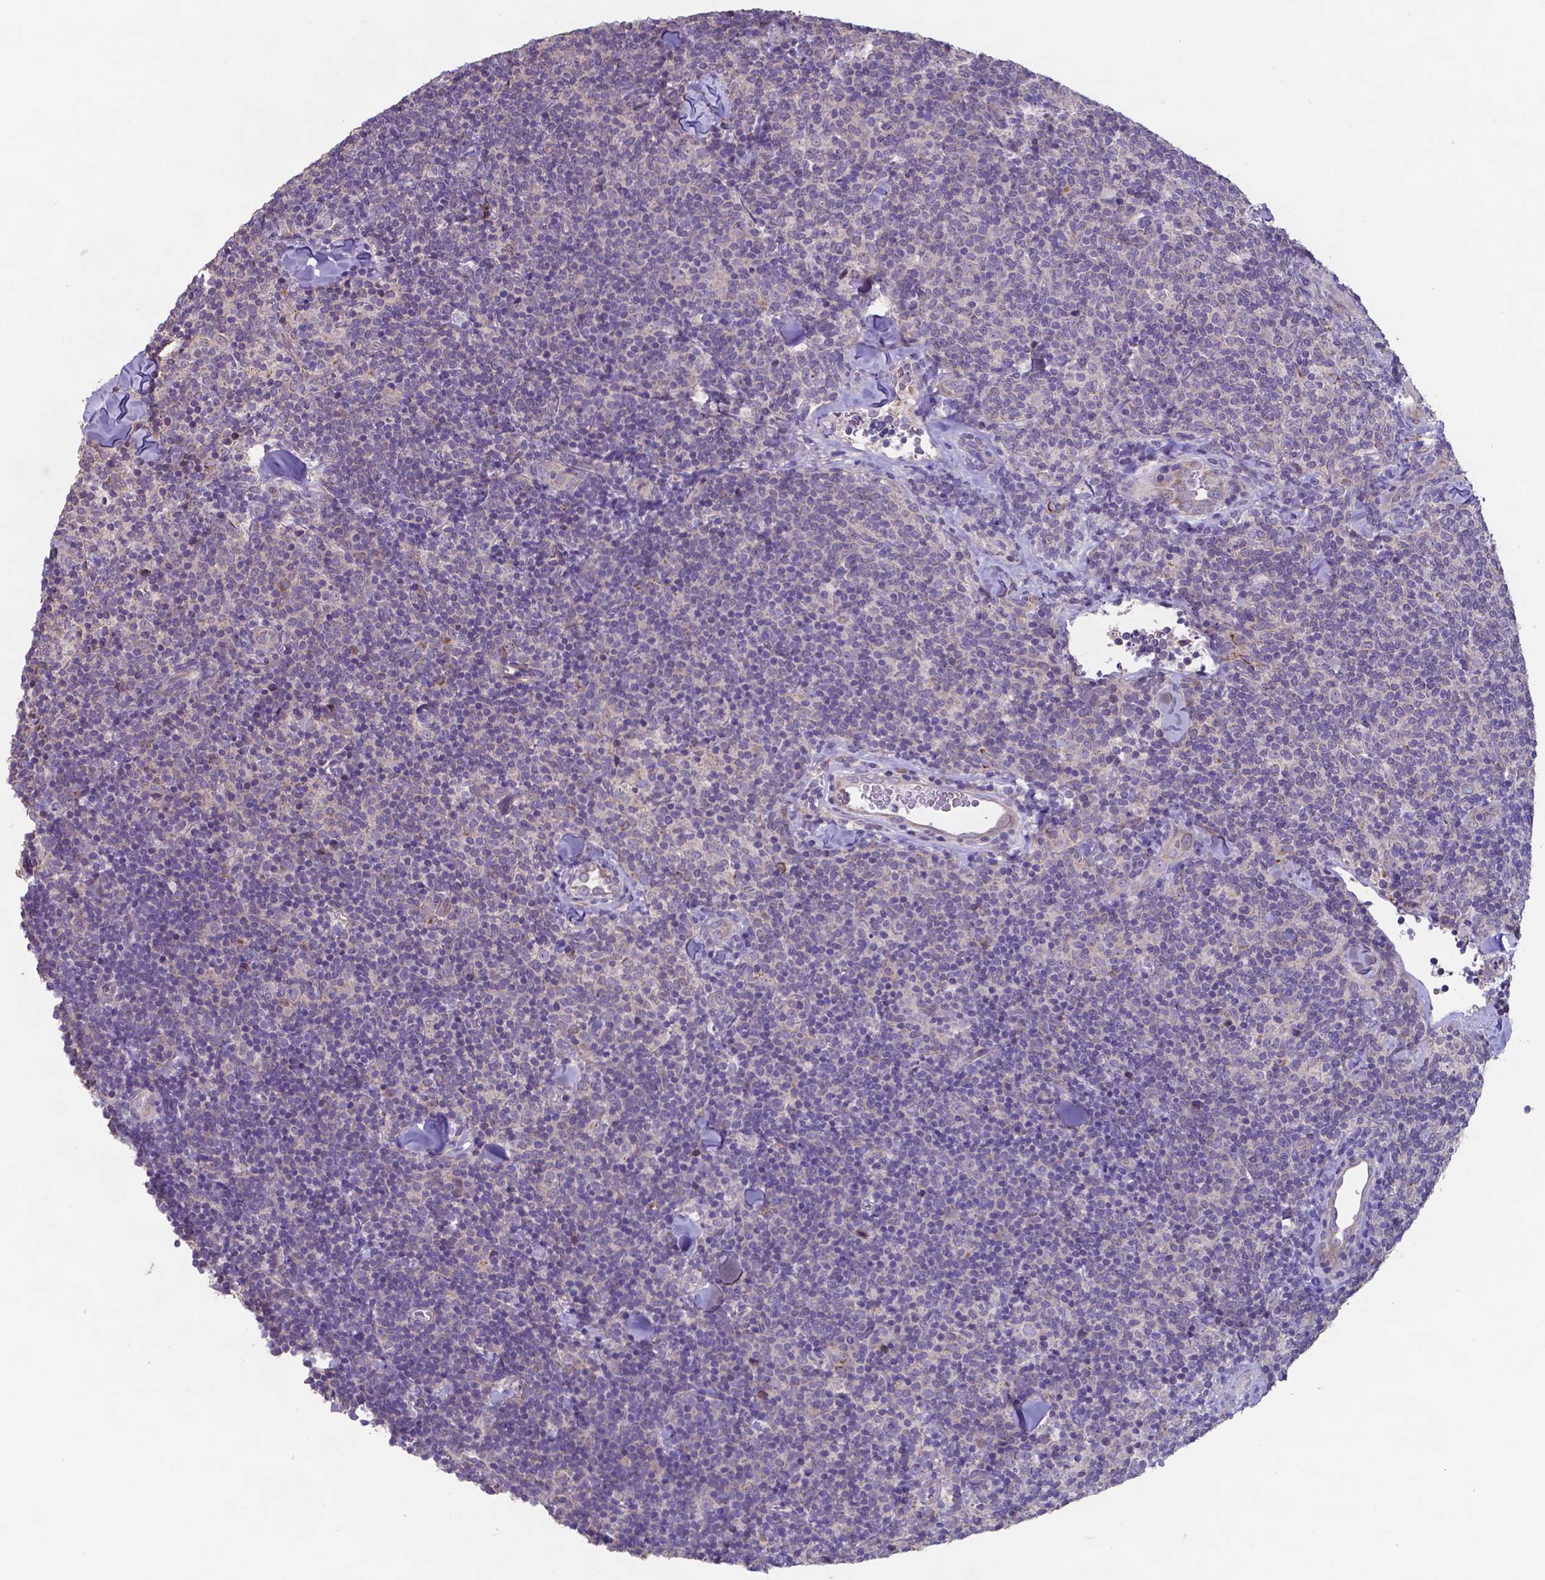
{"staining": {"intensity": "negative", "quantity": "none", "location": "none"}, "tissue": "lymphoma", "cell_type": "Tumor cells", "image_type": "cancer", "snomed": [{"axis": "morphology", "description": "Malignant lymphoma, non-Hodgkin's type, Low grade"}, {"axis": "topography", "description": "Lymph node"}], "caption": "Immunohistochemistry of lymphoma displays no staining in tumor cells.", "gene": "TYRO3", "patient": {"sex": "female", "age": 56}}